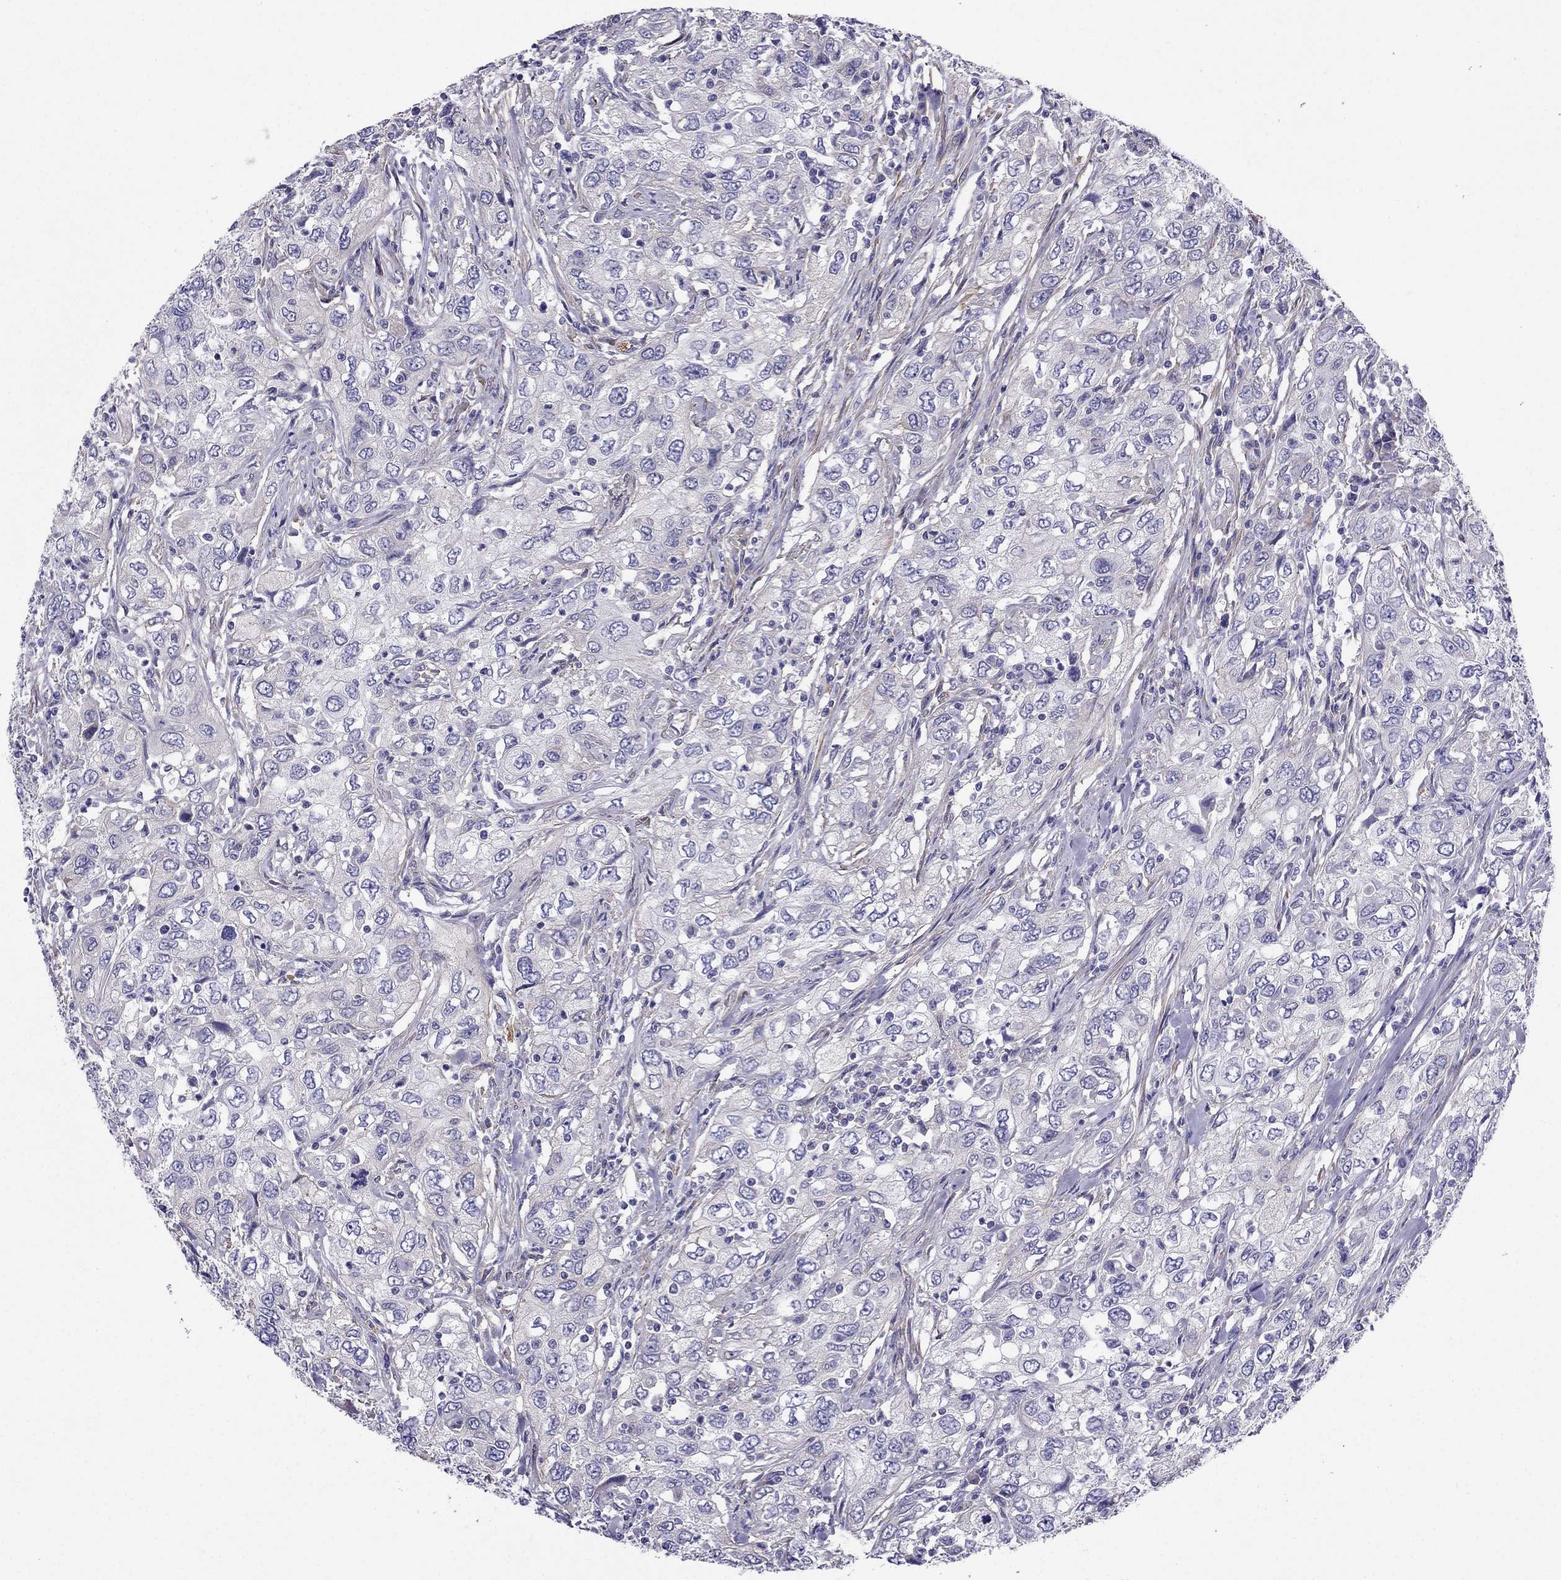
{"staining": {"intensity": "negative", "quantity": "none", "location": "none"}, "tissue": "urothelial cancer", "cell_type": "Tumor cells", "image_type": "cancer", "snomed": [{"axis": "morphology", "description": "Urothelial carcinoma, High grade"}, {"axis": "topography", "description": "Urinary bladder"}], "caption": "This is an immunohistochemistry micrograph of urothelial cancer. There is no positivity in tumor cells.", "gene": "GPR50", "patient": {"sex": "male", "age": 76}}